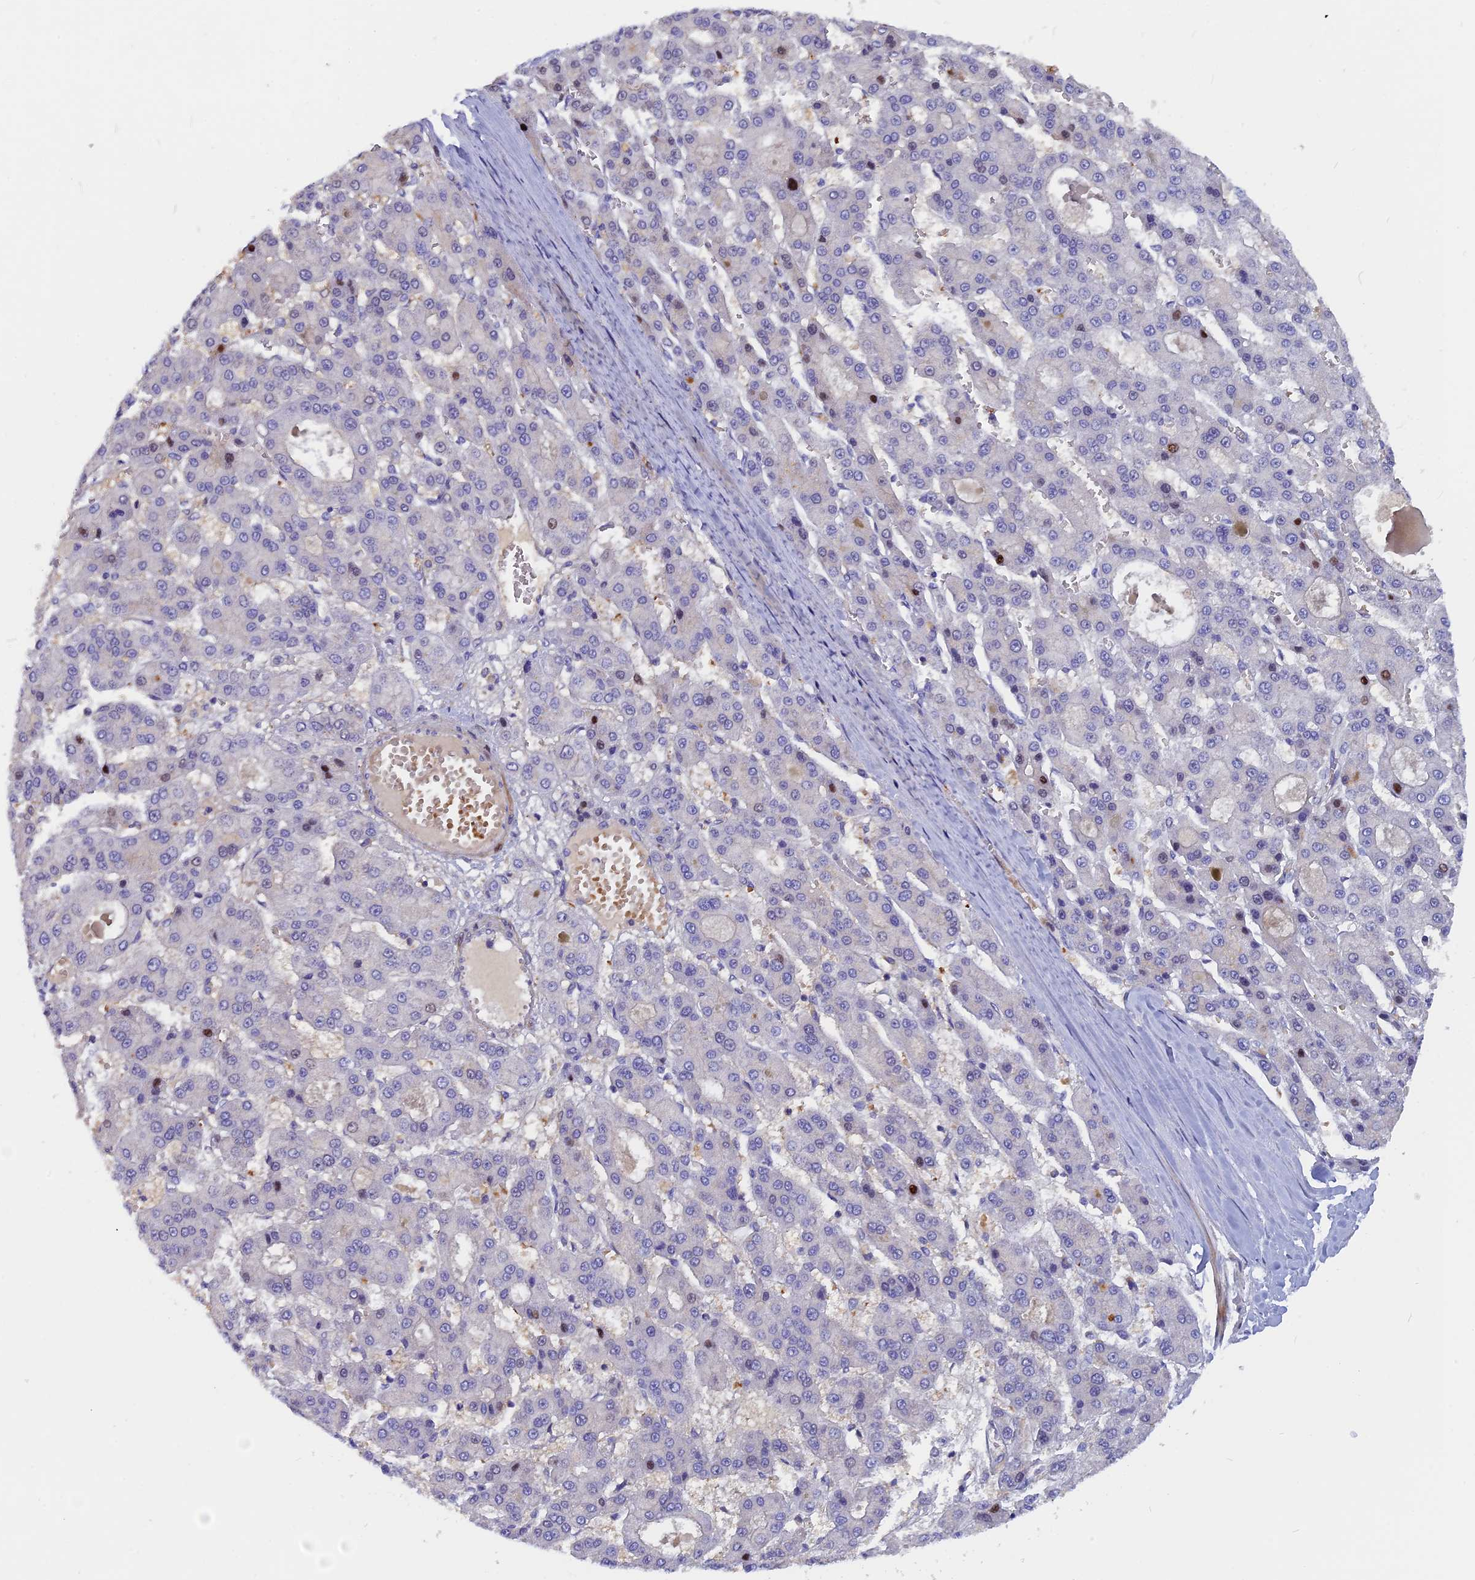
{"staining": {"intensity": "moderate", "quantity": "<25%", "location": "nuclear"}, "tissue": "liver cancer", "cell_type": "Tumor cells", "image_type": "cancer", "snomed": [{"axis": "morphology", "description": "Carcinoma, Hepatocellular, NOS"}, {"axis": "topography", "description": "Liver"}], "caption": "There is low levels of moderate nuclear expression in tumor cells of liver cancer (hepatocellular carcinoma), as demonstrated by immunohistochemical staining (brown color).", "gene": "NKPD1", "patient": {"sex": "male", "age": 70}}